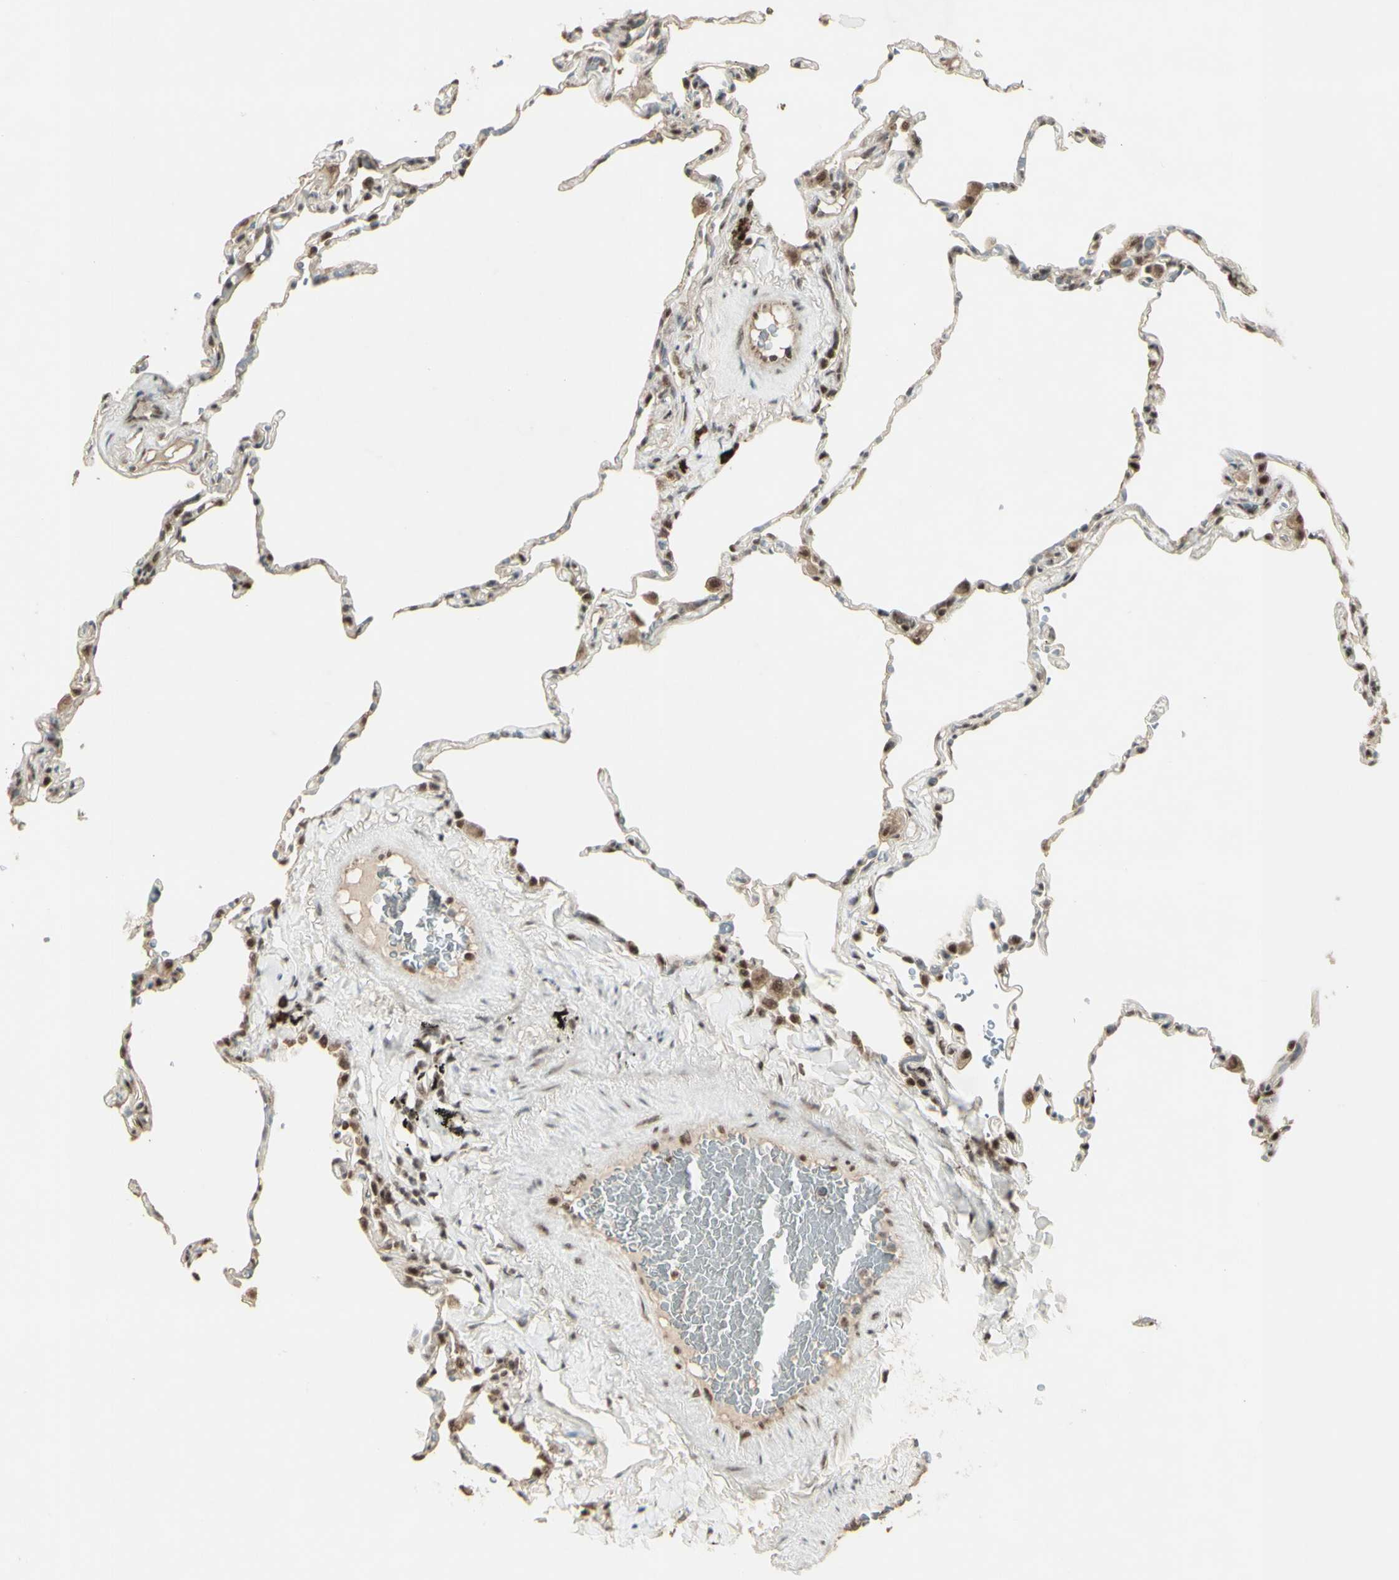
{"staining": {"intensity": "moderate", "quantity": "25%-75%", "location": "nuclear"}, "tissue": "lung", "cell_type": "Alveolar cells", "image_type": "normal", "snomed": [{"axis": "morphology", "description": "Normal tissue, NOS"}, {"axis": "topography", "description": "Lung"}], "caption": "Lung was stained to show a protein in brown. There is medium levels of moderate nuclear expression in approximately 25%-75% of alveolar cells. (Brightfield microscopy of DAB IHC at high magnification).", "gene": "CCNT1", "patient": {"sex": "male", "age": 59}}